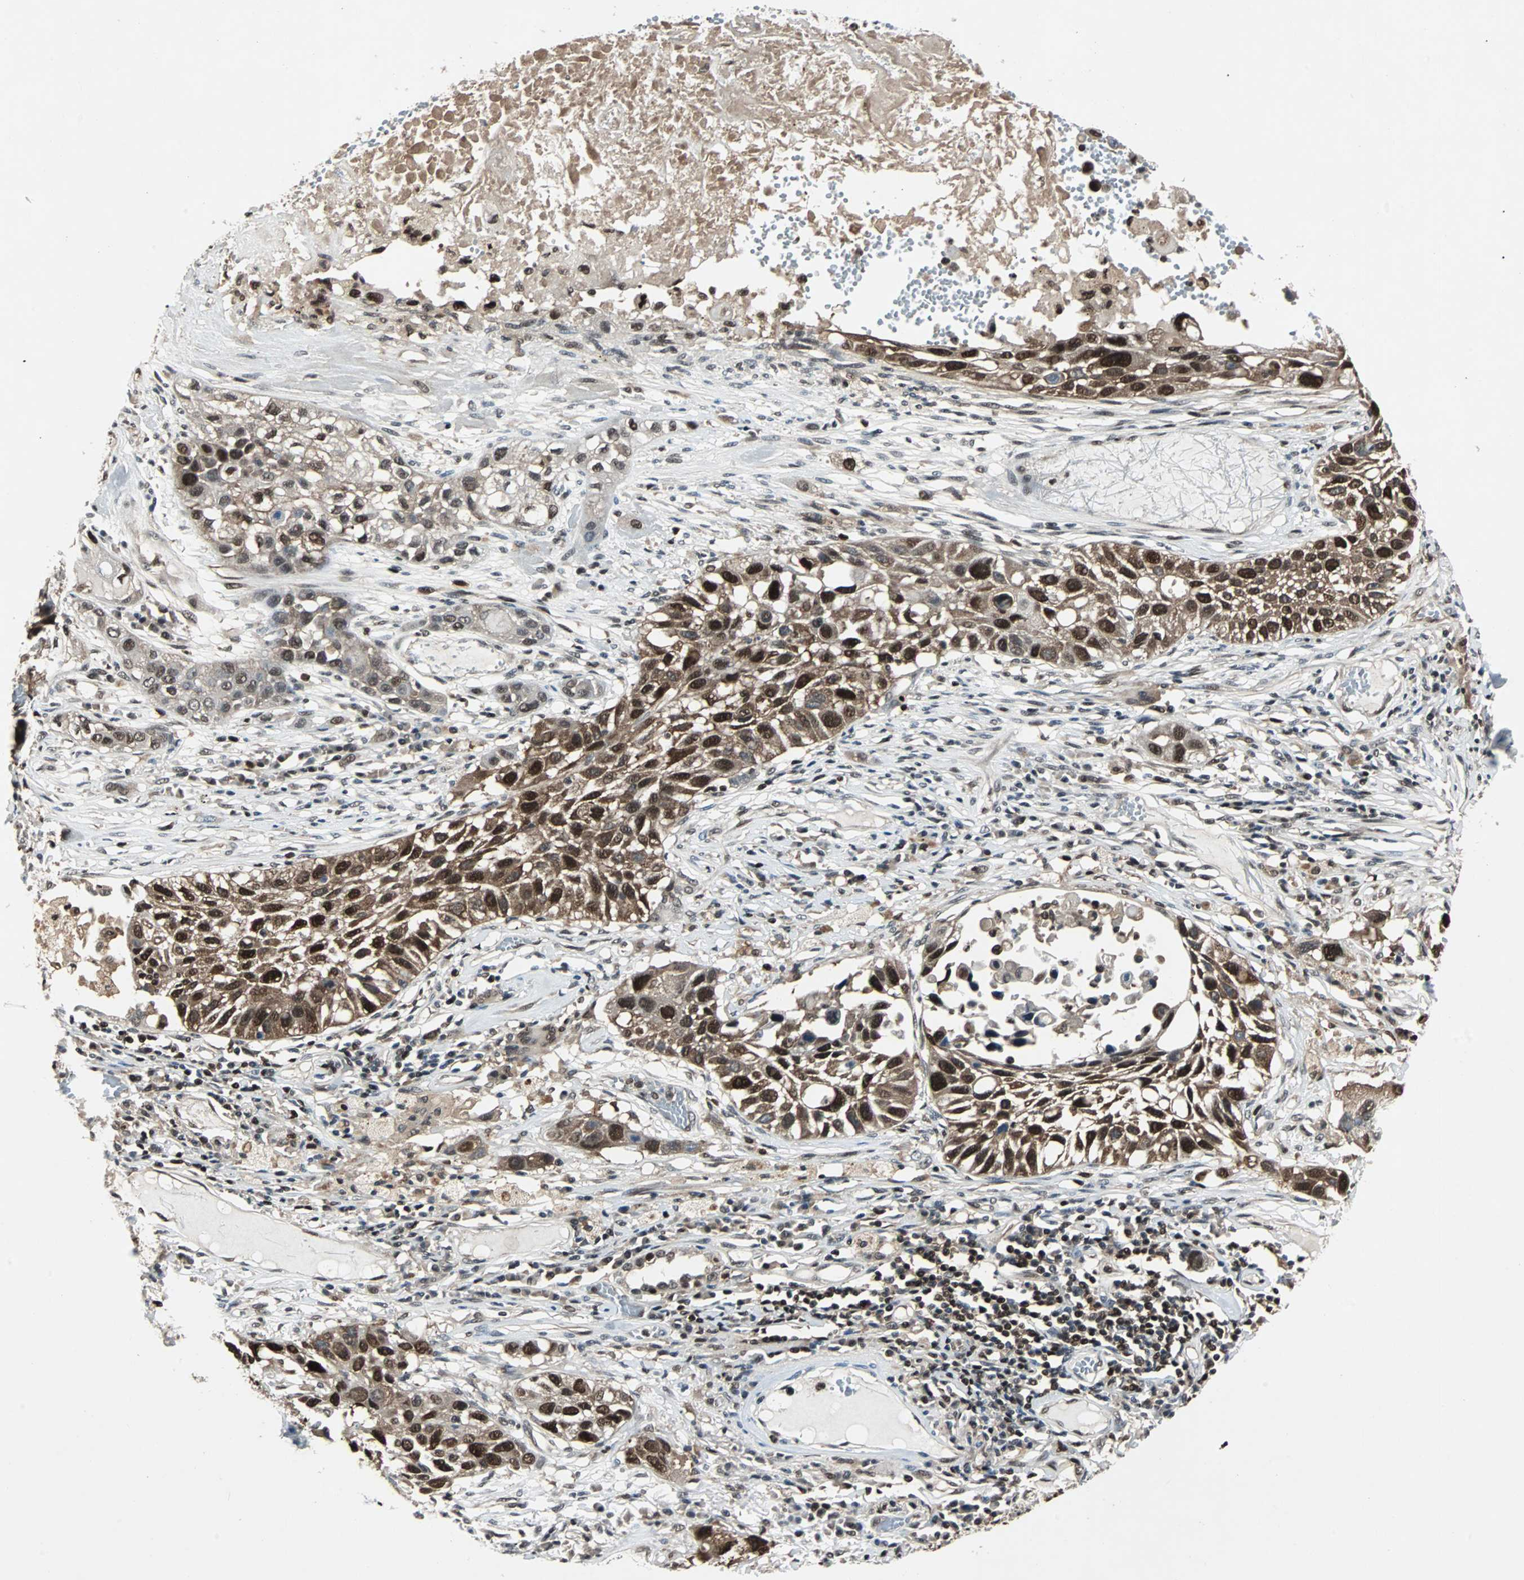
{"staining": {"intensity": "strong", "quantity": ">75%", "location": "cytoplasmic/membranous,nuclear"}, "tissue": "lung cancer", "cell_type": "Tumor cells", "image_type": "cancer", "snomed": [{"axis": "morphology", "description": "Squamous cell carcinoma, NOS"}, {"axis": "topography", "description": "Lung"}], "caption": "A brown stain shows strong cytoplasmic/membranous and nuclear expression of a protein in lung cancer (squamous cell carcinoma) tumor cells. Nuclei are stained in blue.", "gene": "ACLY", "patient": {"sex": "male", "age": 71}}